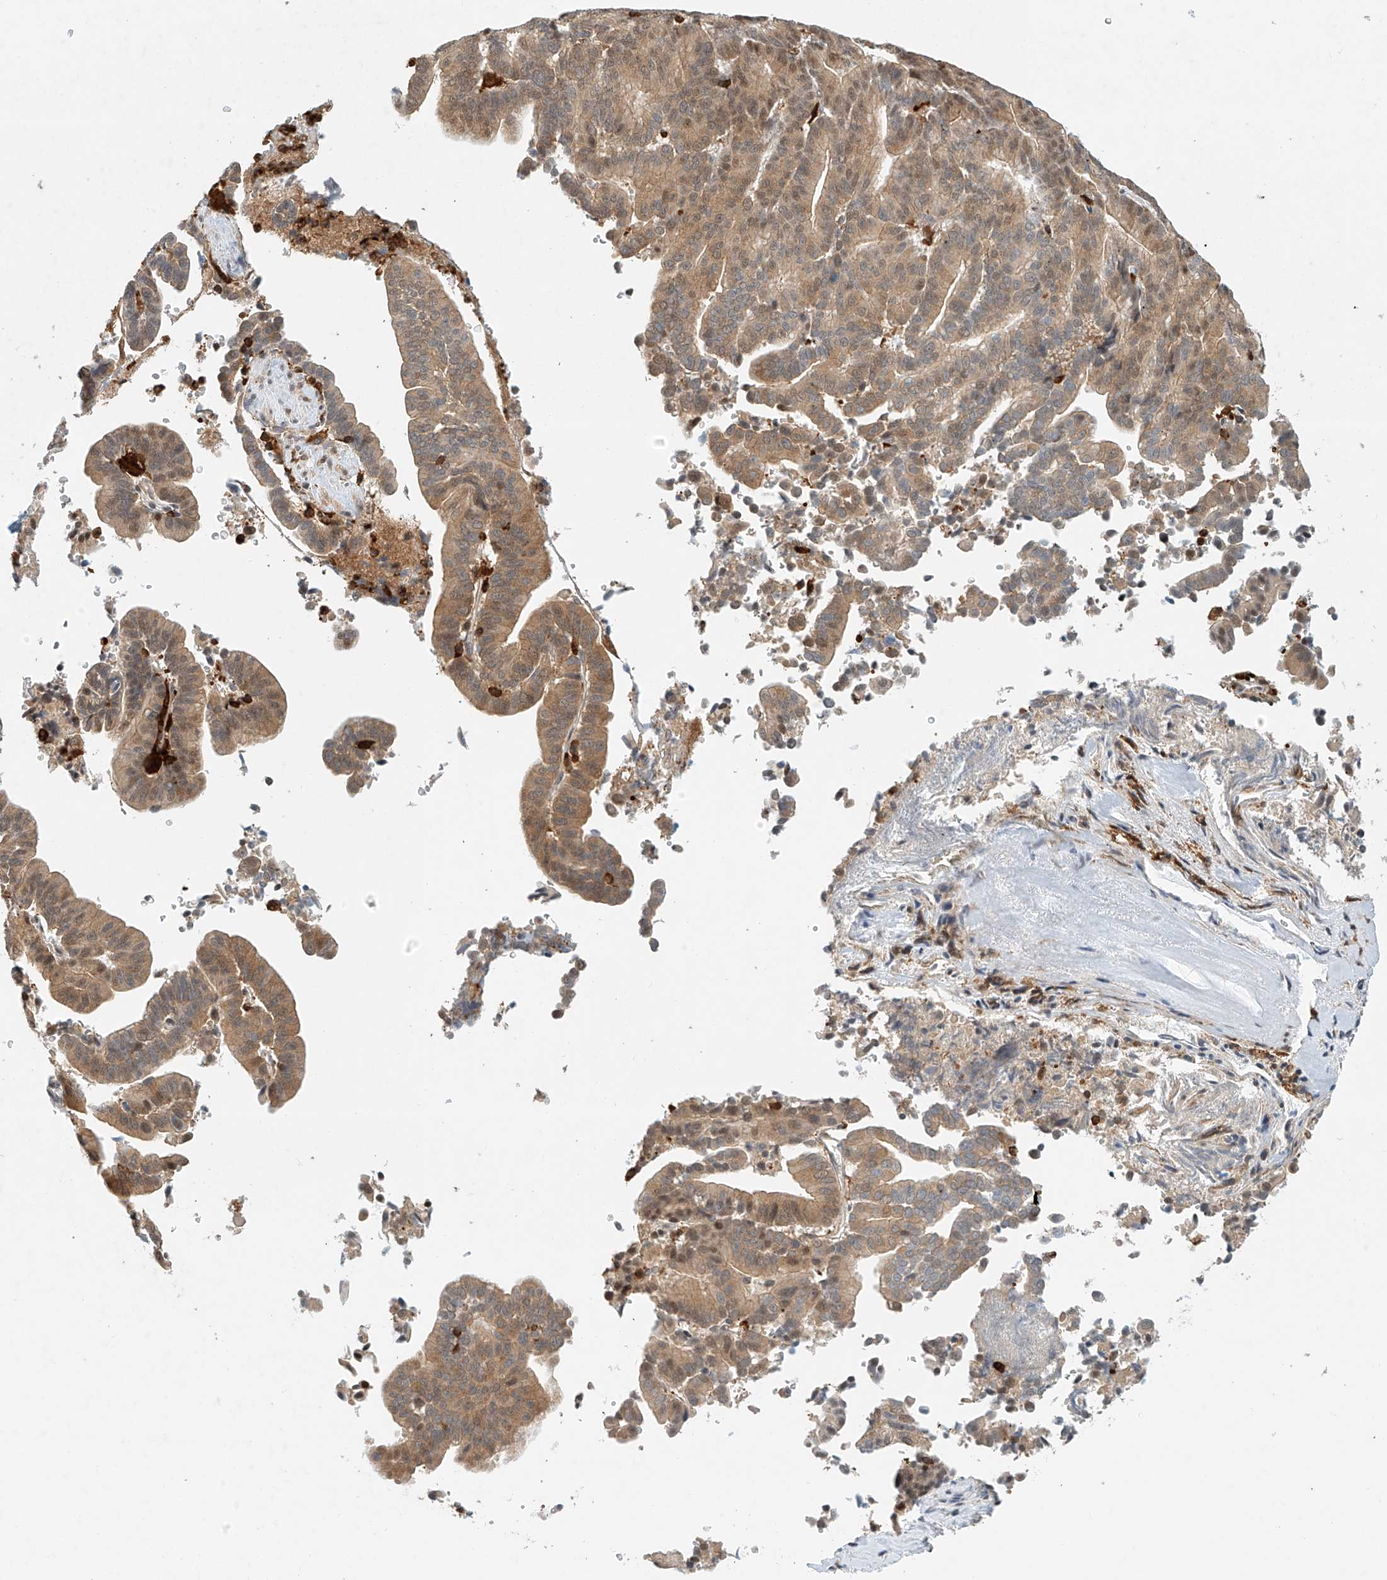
{"staining": {"intensity": "moderate", "quantity": ">75%", "location": "cytoplasmic/membranous,nuclear"}, "tissue": "liver cancer", "cell_type": "Tumor cells", "image_type": "cancer", "snomed": [{"axis": "morphology", "description": "Cholangiocarcinoma"}, {"axis": "topography", "description": "Liver"}], "caption": "IHC histopathology image of liver cholangiocarcinoma stained for a protein (brown), which shows medium levels of moderate cytoplasmic/membranous and nuclear positivity in about >75% of tumor cells.", "gene": "MICAL1", "patient": {"sex": "female", "age": 75}}